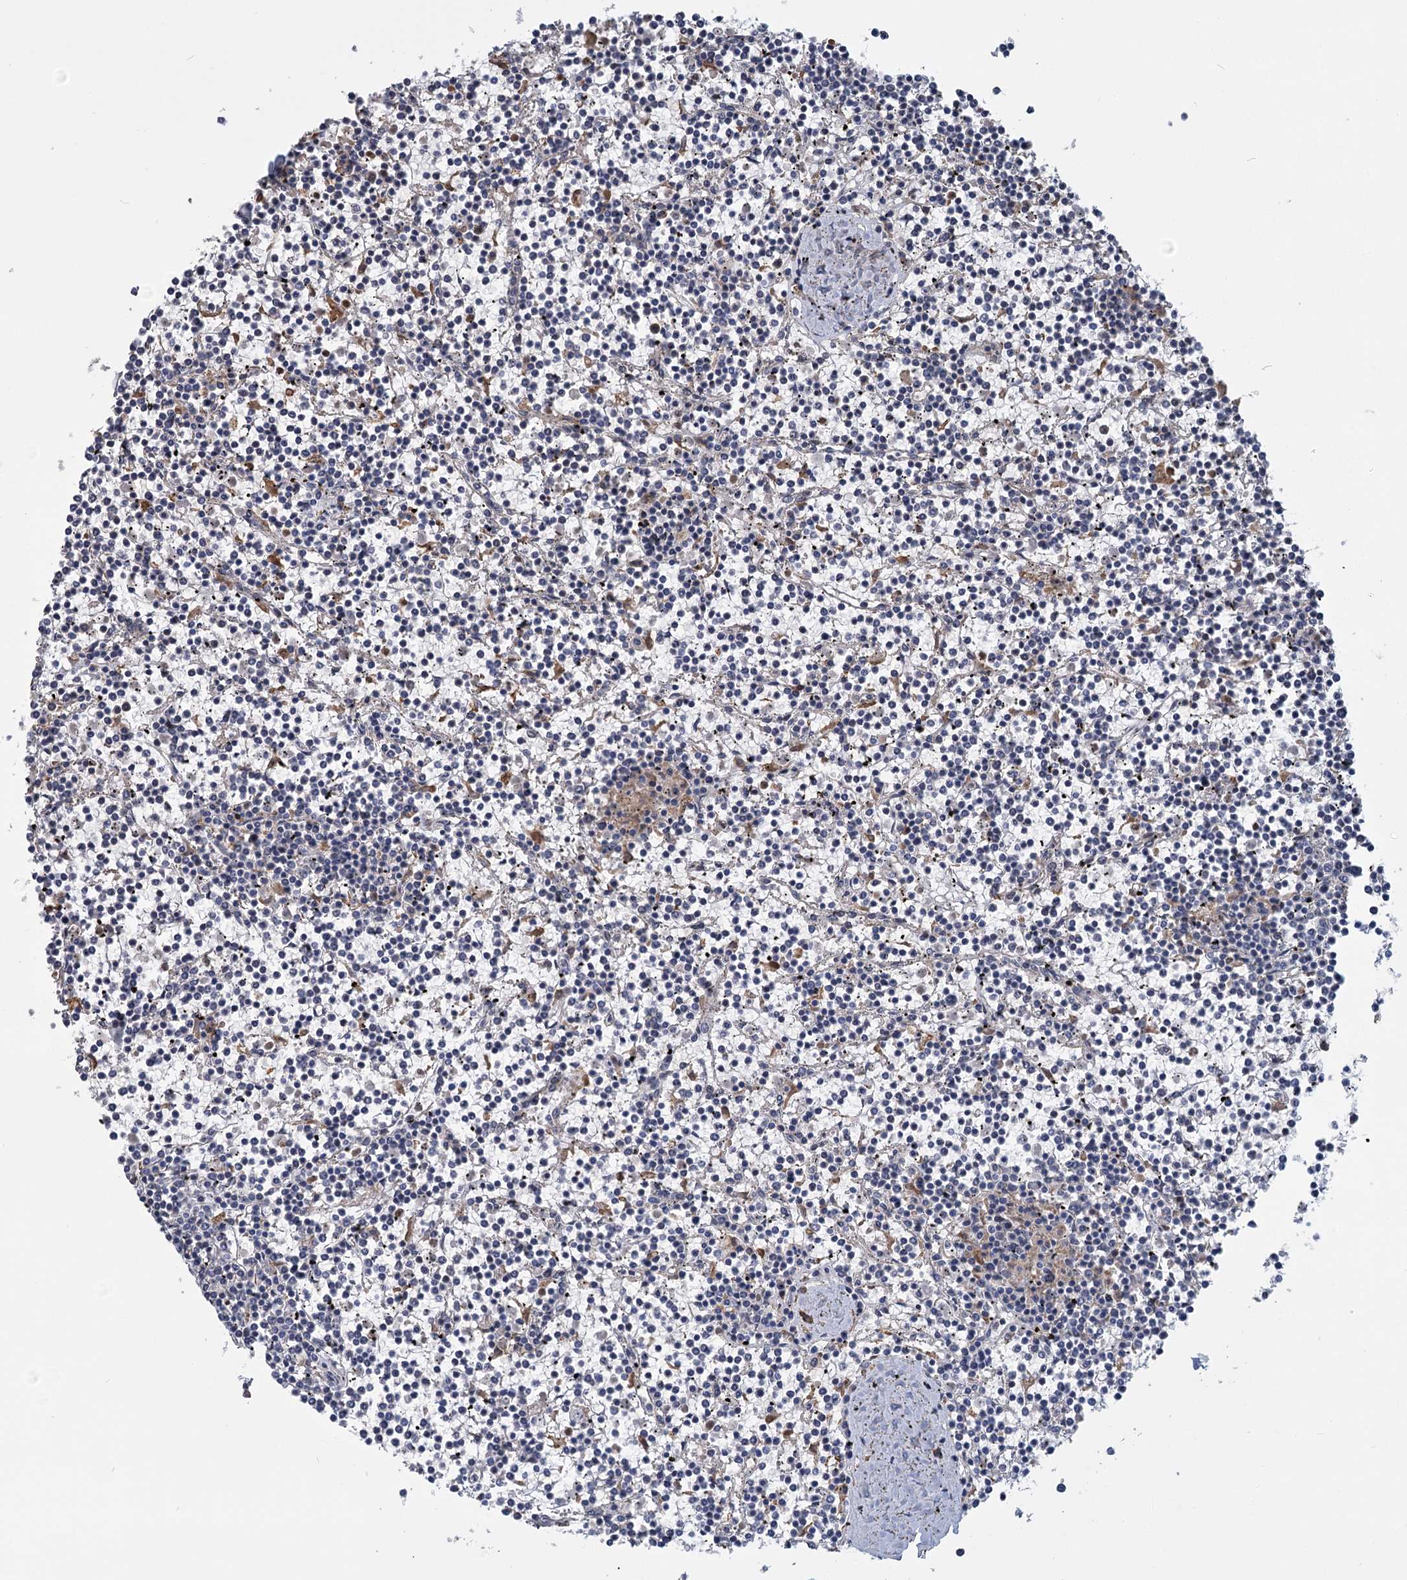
{"staining": {"intensity": "negative", "quantity": "none", "location": "none"}, "tissue": "lymphoma", "cell_type": "Tumor cells", "image_type": "cancer", "snomed": [{"axis": "morphology", "description": "Malignant lymphoma, non-Hodgkin's type, Low grade"}, {"axis": "topography", "description": "Spleen"}], "caption": "High power microscopy image of an IHC histopathology image of malignant lymphoma, non-Hodgkin's type (low-grade), revealing no significant staining in tumor cells. The staining is performed using DAB (3,3'-diaminobenzidine) brown chromogen with nuclei counter-stained in using hematoxylin.", "gene": "ANKRD16", "patient": {"sex": "female", "age": 19}}